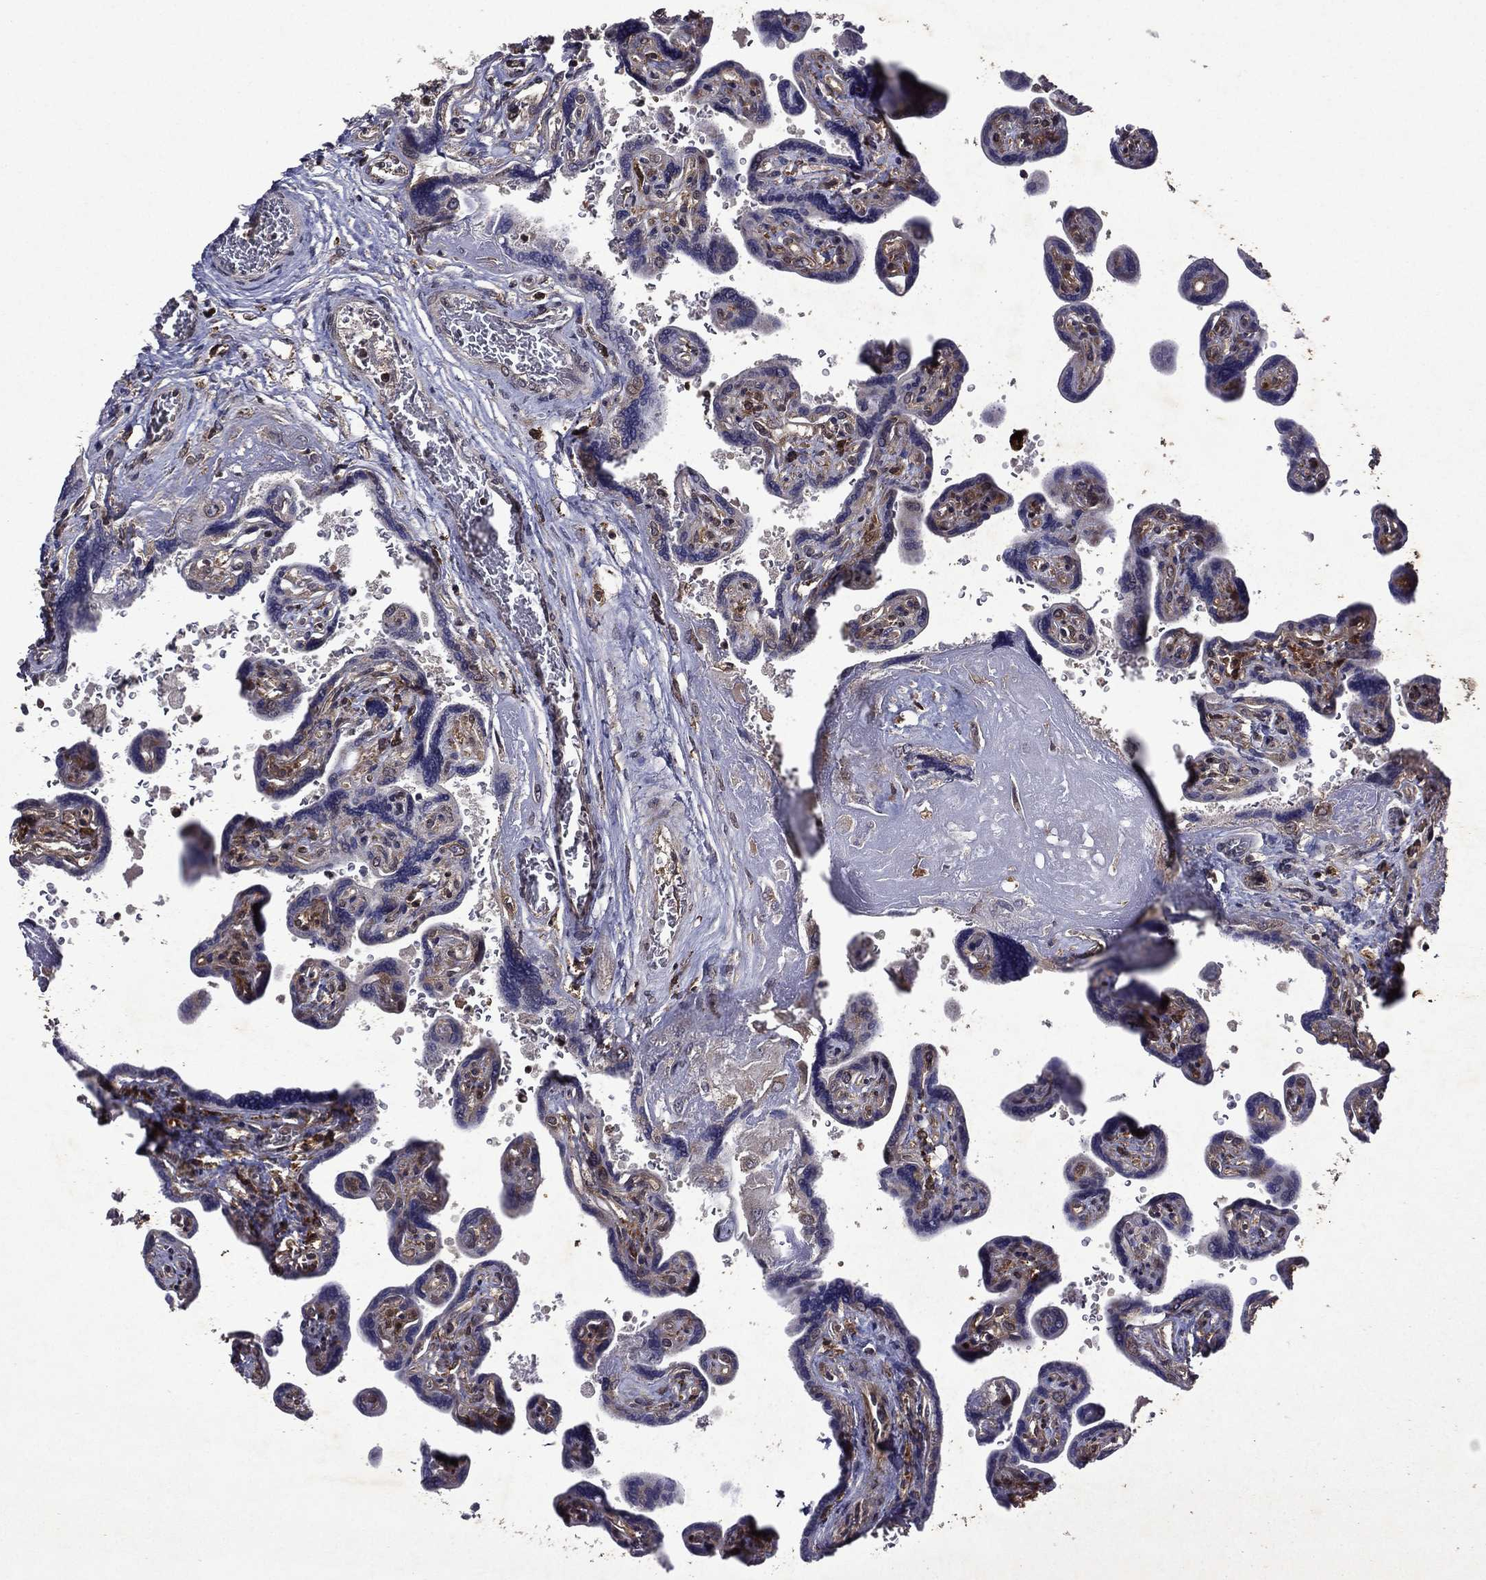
{"staining": {"intensity": "strong", "quantity": ">75%", "location": "cytoplasmic/membranous"}, "tissue": "placenta", "cell_type": "Decidual cells", "image_type": "normal", "snomed": [{"axis": "morphology", "description": "Normal tissue, NOS"}, {"axis": "topography", "description": "Placenta"}], "caption": "DAB immunohistochemical staining of unremarkable human placenta shows strong cytoplasmic/membranous protein staining in about >75% of decidual cells. The protein is shown in brown color, while the nuclei are stained blue.", "gene": "EIF2B4", "patient": {"sex": "female", "age": 32}}